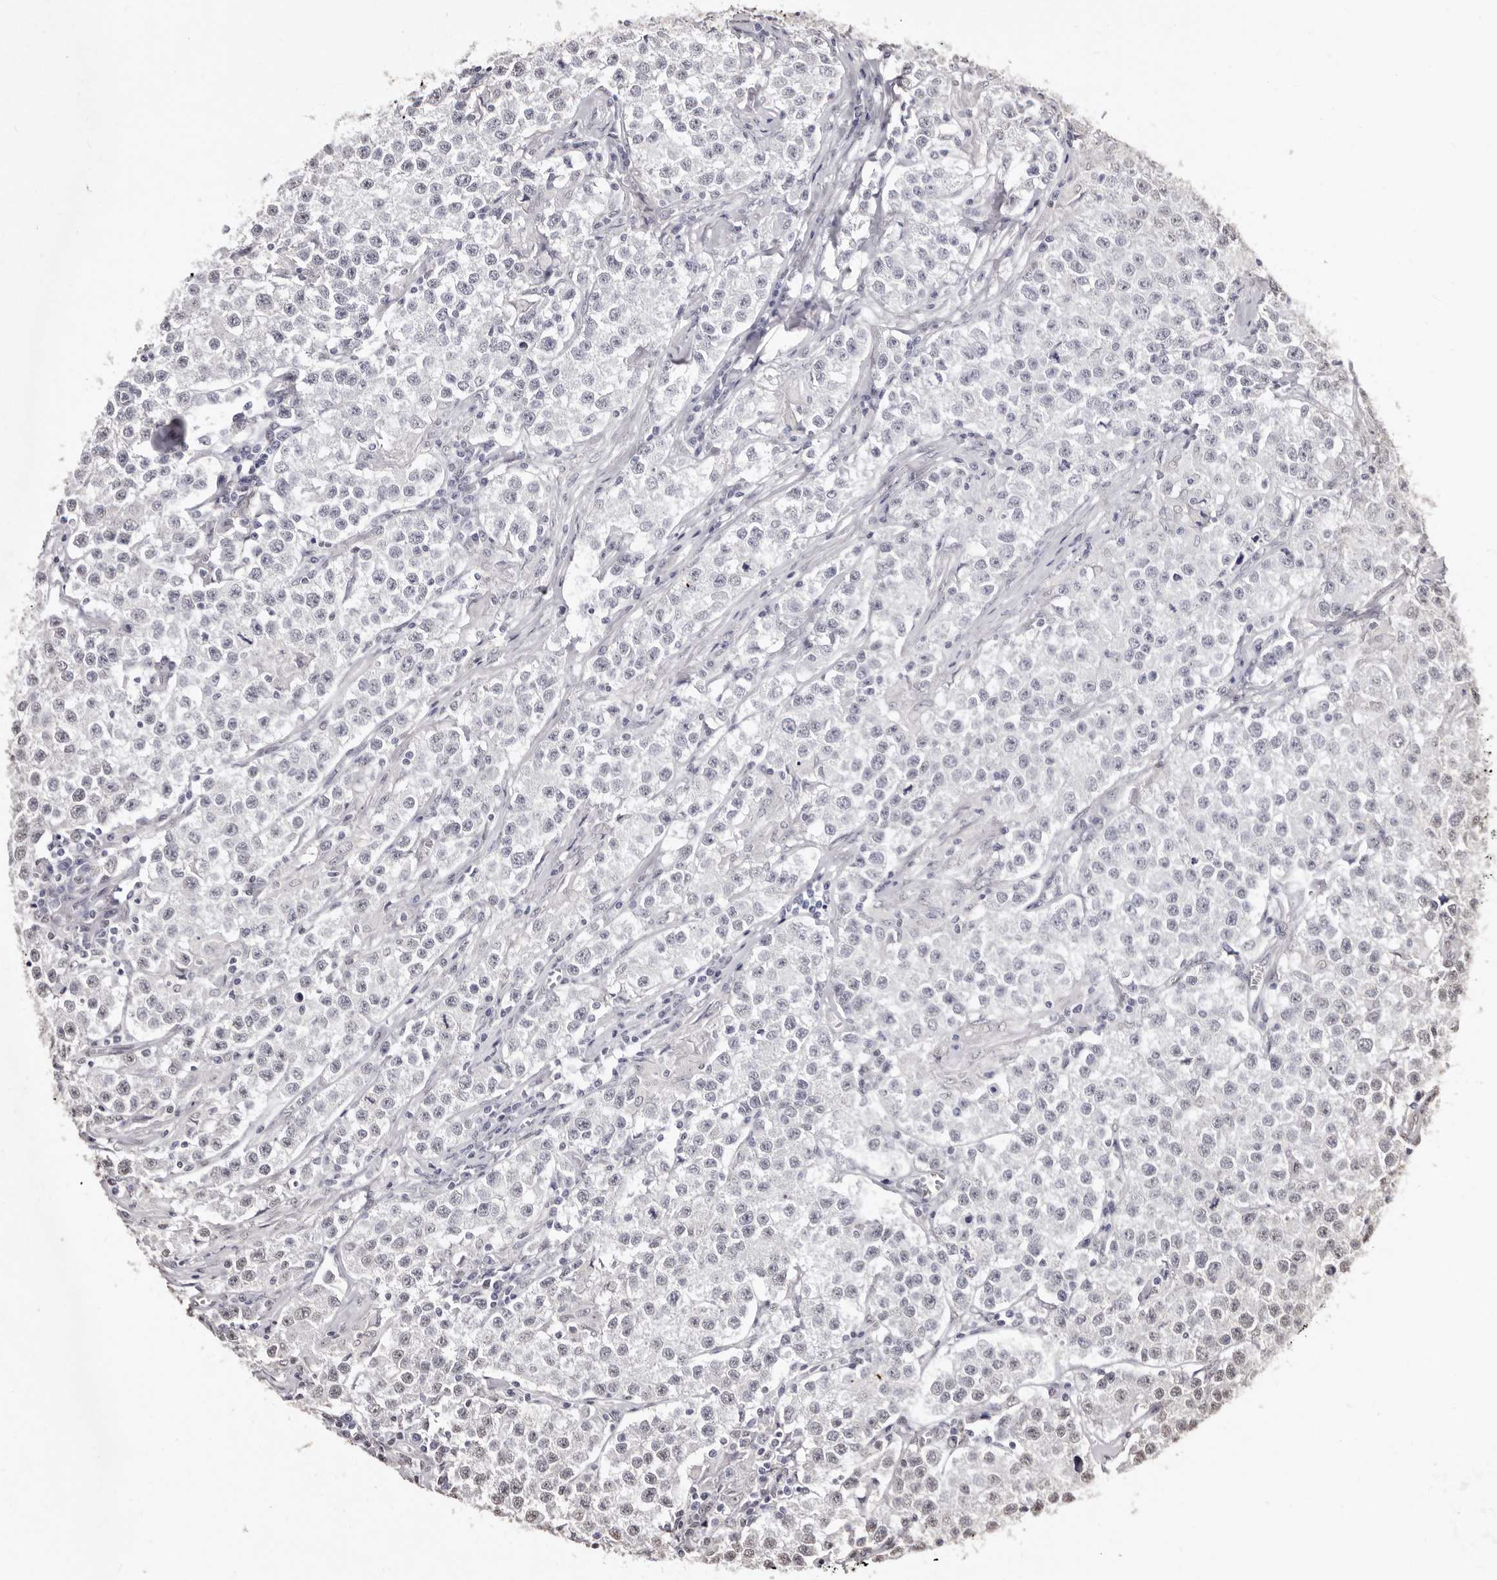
{"staining": {"intensity": "weak", "quantity": "<25%", "location": "nuclear"}, "tissue": "testis cancer", "cell_type": "Tumor cells", "image_type": "cancer", "snomed": [{"axis": "morphology", "description": "Seminoma, NOS"}, {"axis": "morphology", "description": "Carcinoma, Embryonal, NOS"}, {"axis": "topography", "description": "Testis"}], "caption": "An IHC micrograph of embryonal carcinoma (testis) is shown. There is no staining in tumor cells of embryonal carcinoma (testis).", "gene": "ERBB4", "patient": {"sex": "male", "age": 43}}